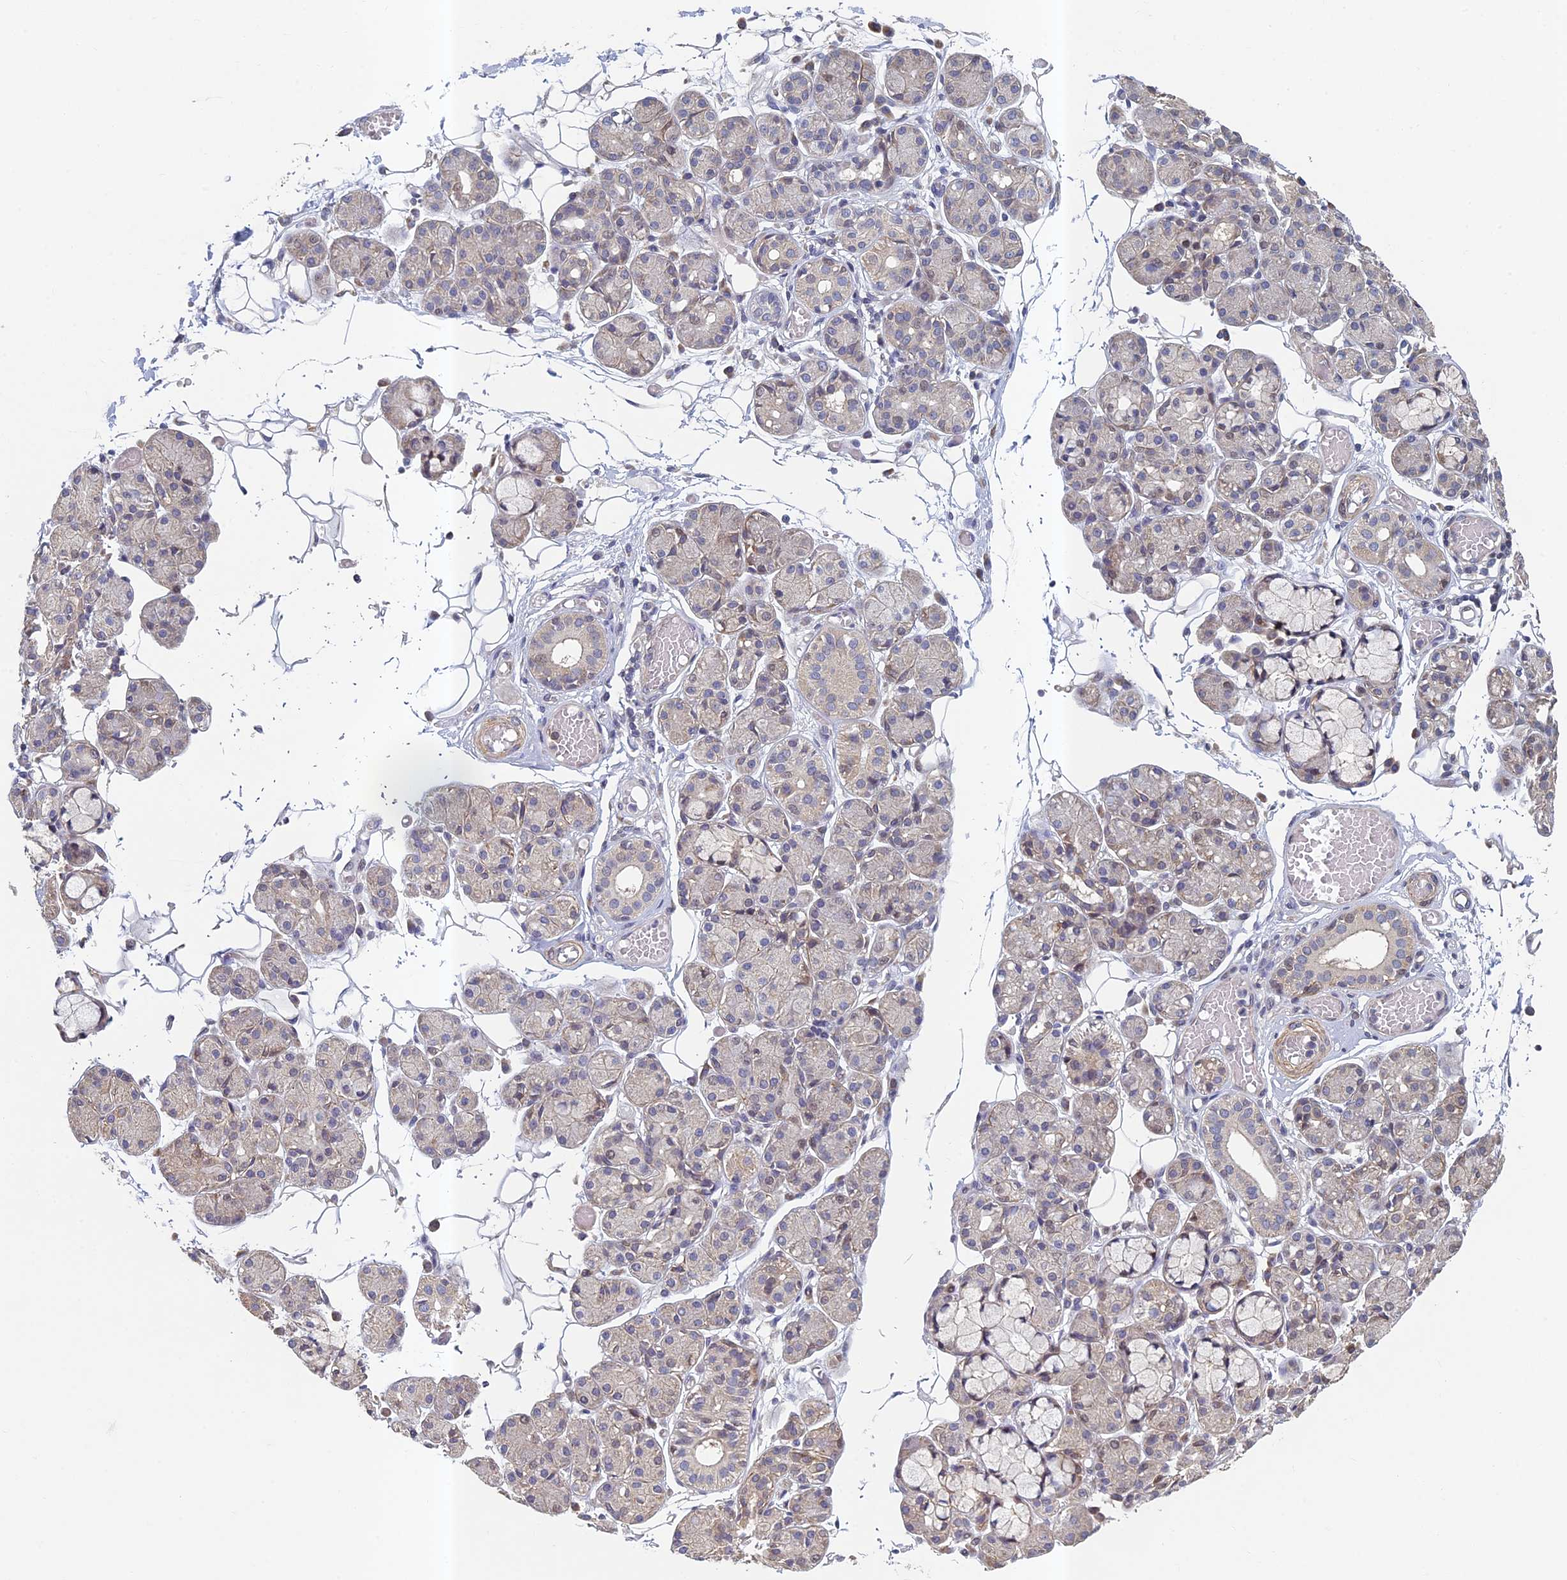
{"staining": {"intensity": "weak", "quantity": "<25%", "location": "cytoplasmic/membranous"}, "tissue": "salivary gland", "cell_type": "Glandular cells", "image_type": "normal", "snomed": [{"axis": "morphology", "description": "Normal tissue, NOS"}, {"axis": "topography", "description": "Salivary gland"}], "caption": "Immunohistochemical staining of unremarkable salivary gland demonstrates no significant expression in glandular cells. (DAB immunohistochemistry (IHC) visualized using brightfield microscopy, high magnification).", "gene": "DIXDC1", "patient": {"sex": "male", "age": 63}}